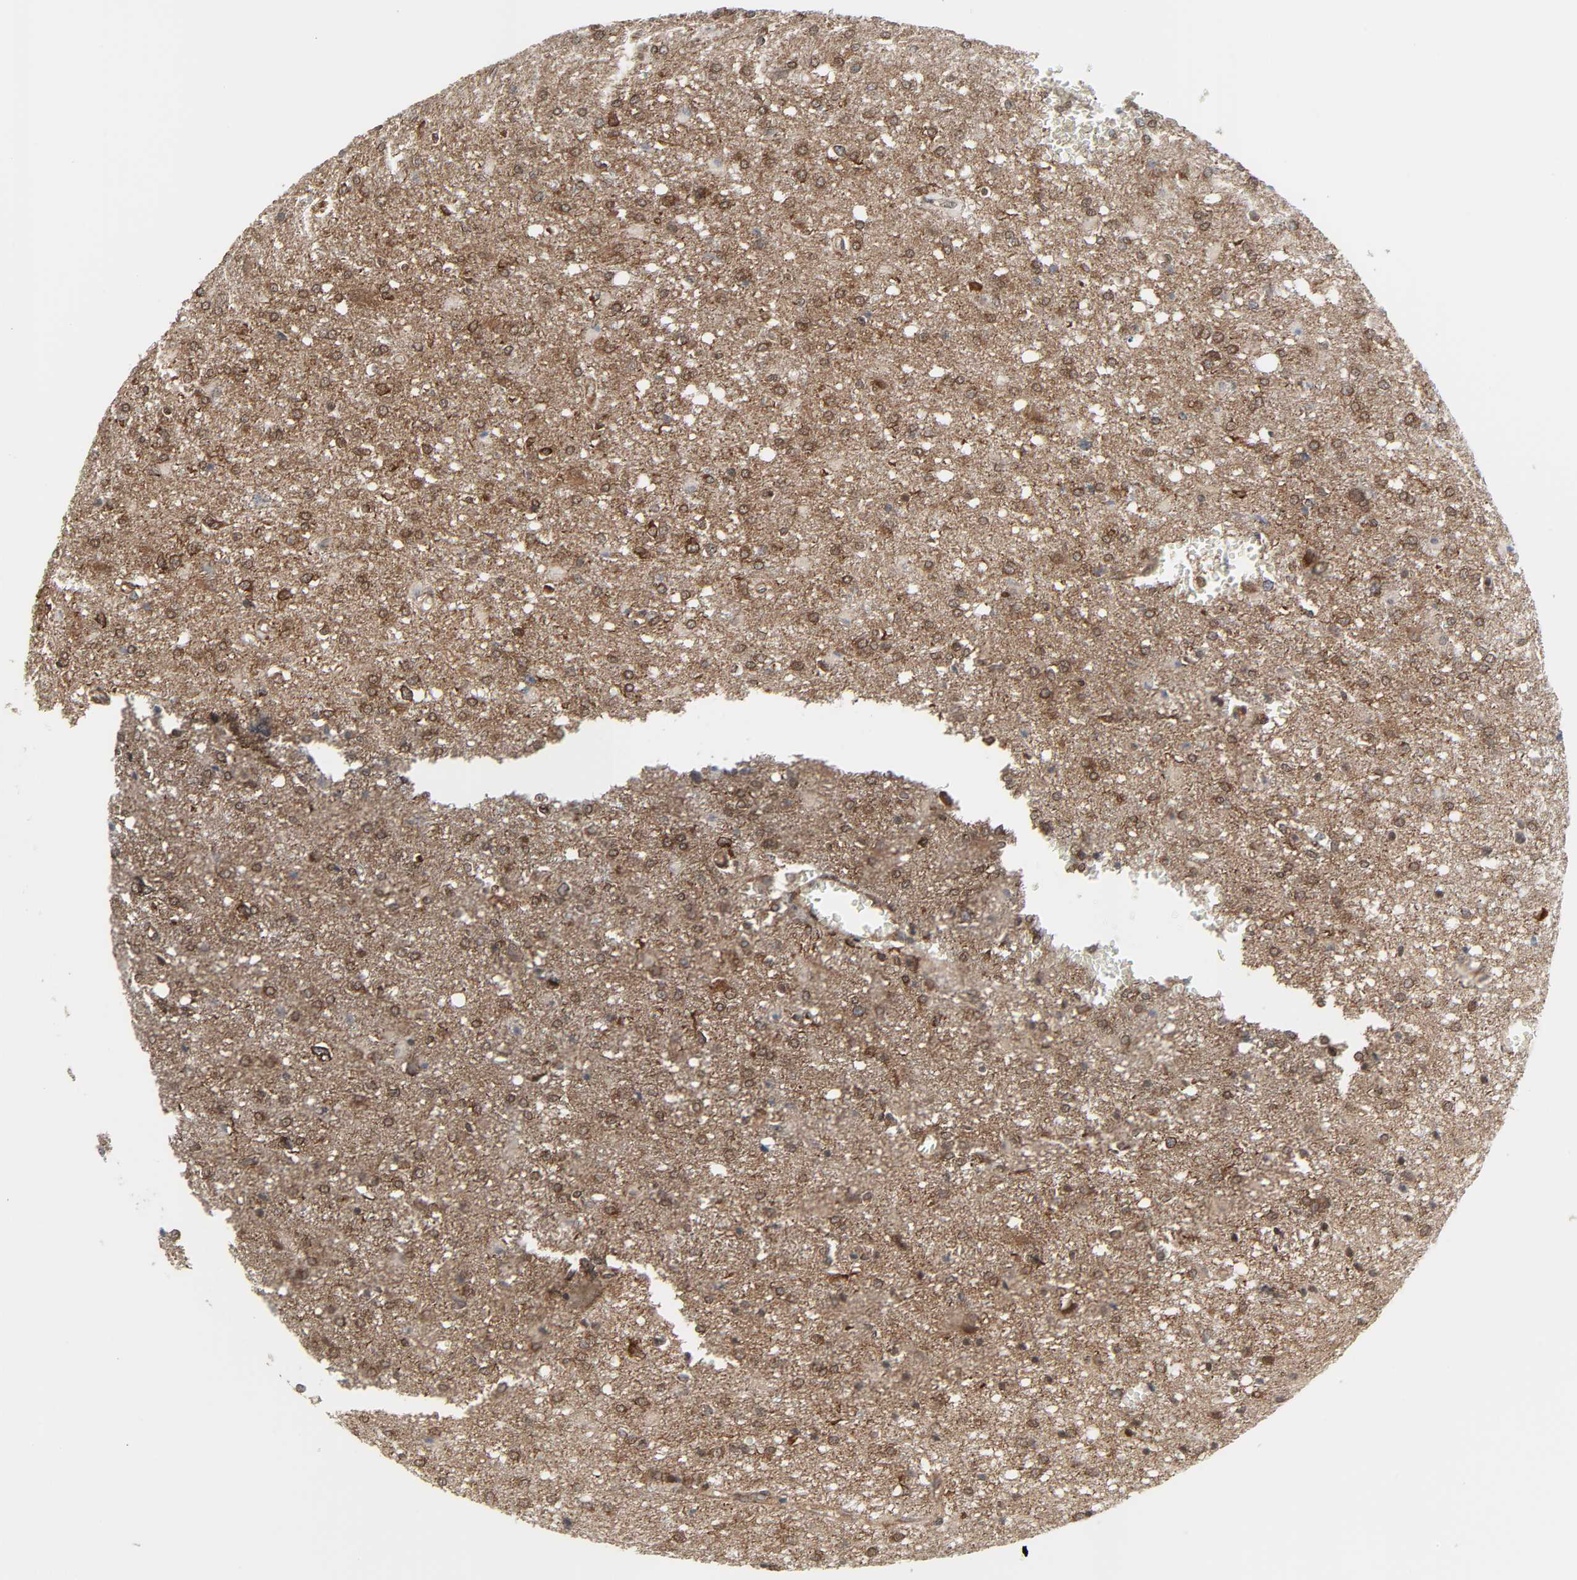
{"staining": {"intensity": "moderate", "quantity": ">75%", "location": "nuclear"}, "tissue": "glioma", "cell_type": "Tumor cells", "image_type": "cancer", "snomed": [{"axis": "morphology", "description": "Glioma, malignant, High grade"}, {"axis": "topography", "description": "Cerebral cortex"}], "caption": "IHC (DAB (3,3'-diaminobenzidine)) staining of human glioma displays moderate nuclear protein staining in approximately >75% of tumor cells.", "gene": "GSK3A", "patient": {"sex": "male", "age": 76}}